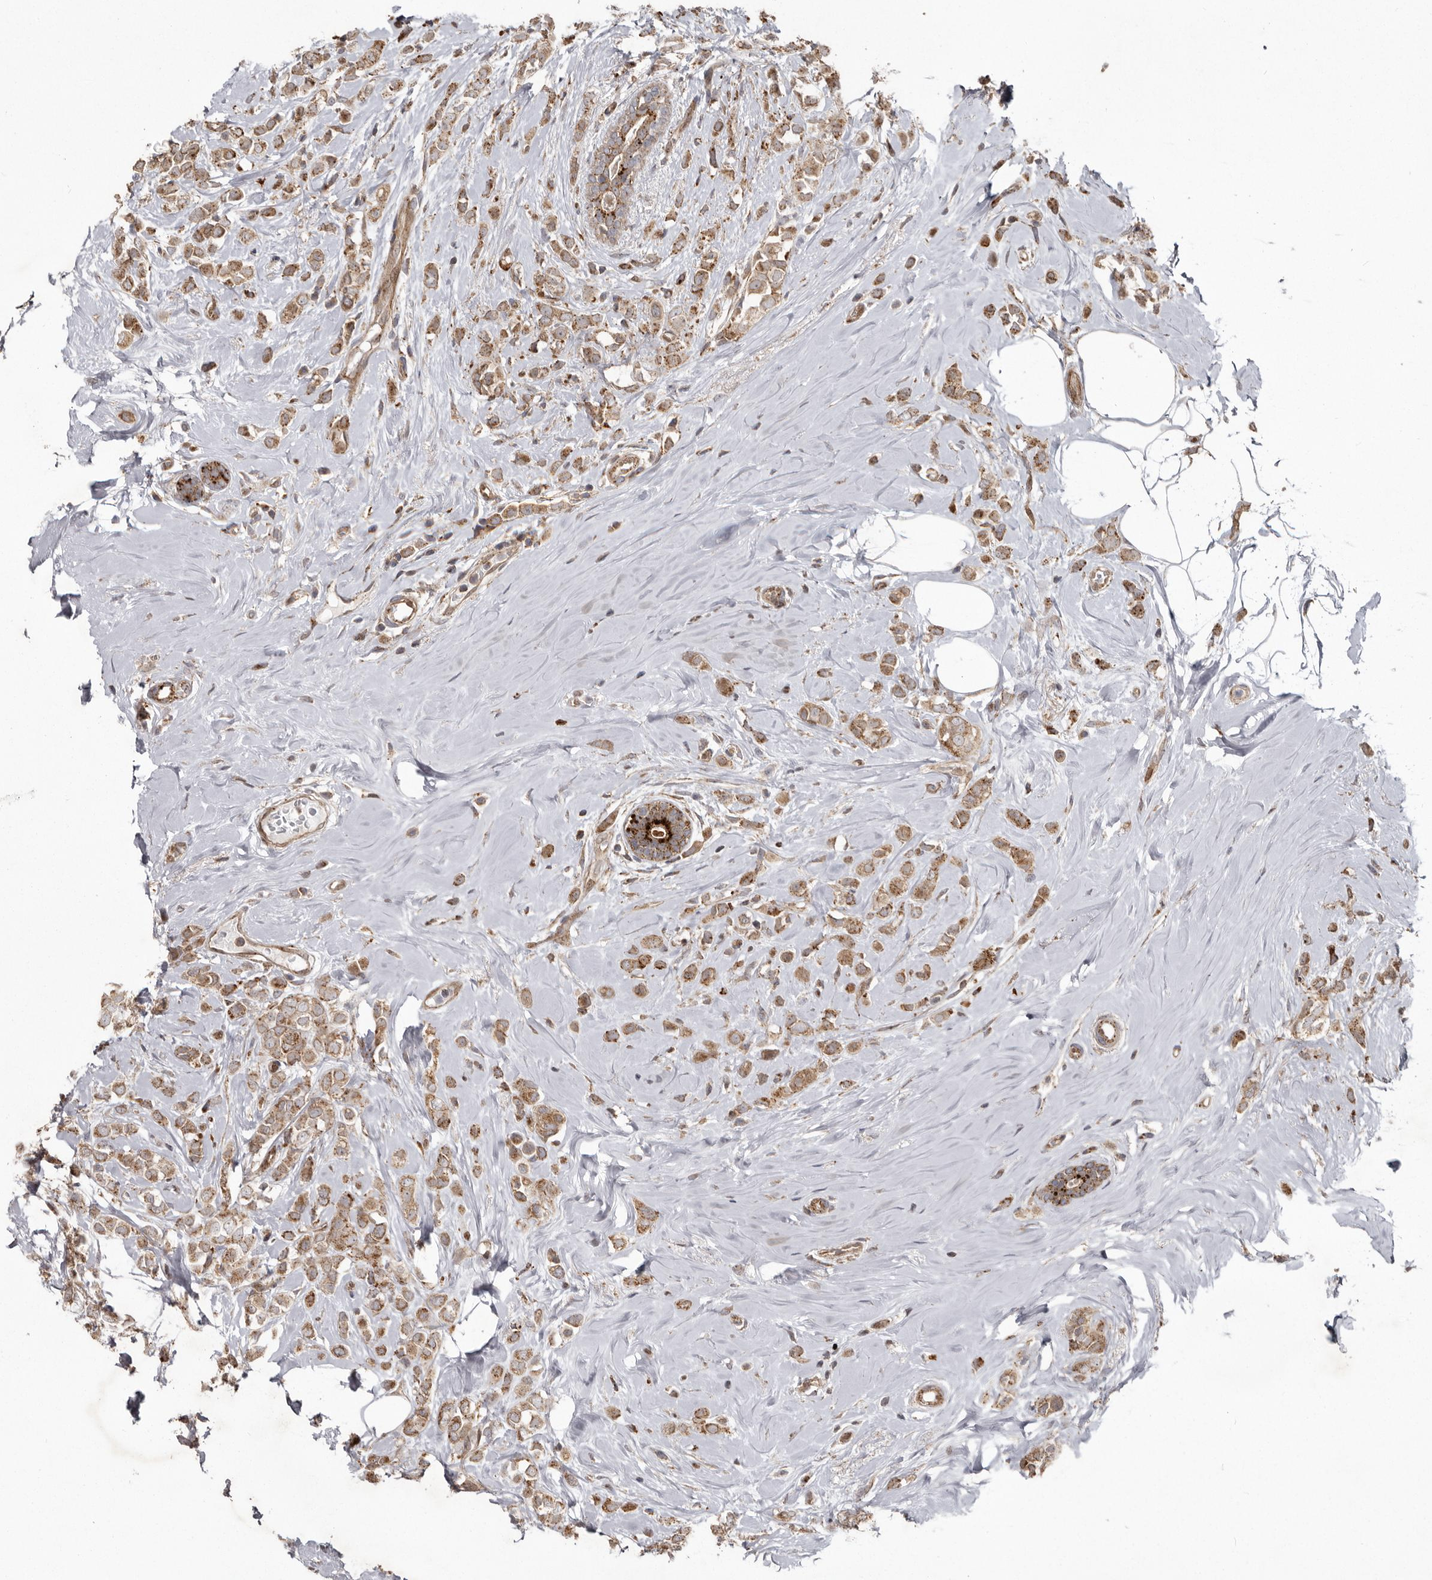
{"staining": {"intensity": "moderate", "quantity": ">75%", "location": "cytoplasmic/membranous"}, "tissue": "breast cancer", "cell_type": "Tumor cells", "image_type": "cancer", "snomed": [{"axis": "morphology", "description": "Lobular carcinoma"}, {"axis": "topography", "description": "Breast"}], "caption": "Immunohistochemistry (IHC) image of neoplastic tissue: human breast lobular carcinoma stained using immunohistochemistry displays medium levels of moderate protein expression localized specifically in the cytoplasmic/membranous of tumor cells, appearing as a cytoplasmic/membranous brown color.", "gene": "NUP43", "patient": {"sex": "female", "age": 47}}